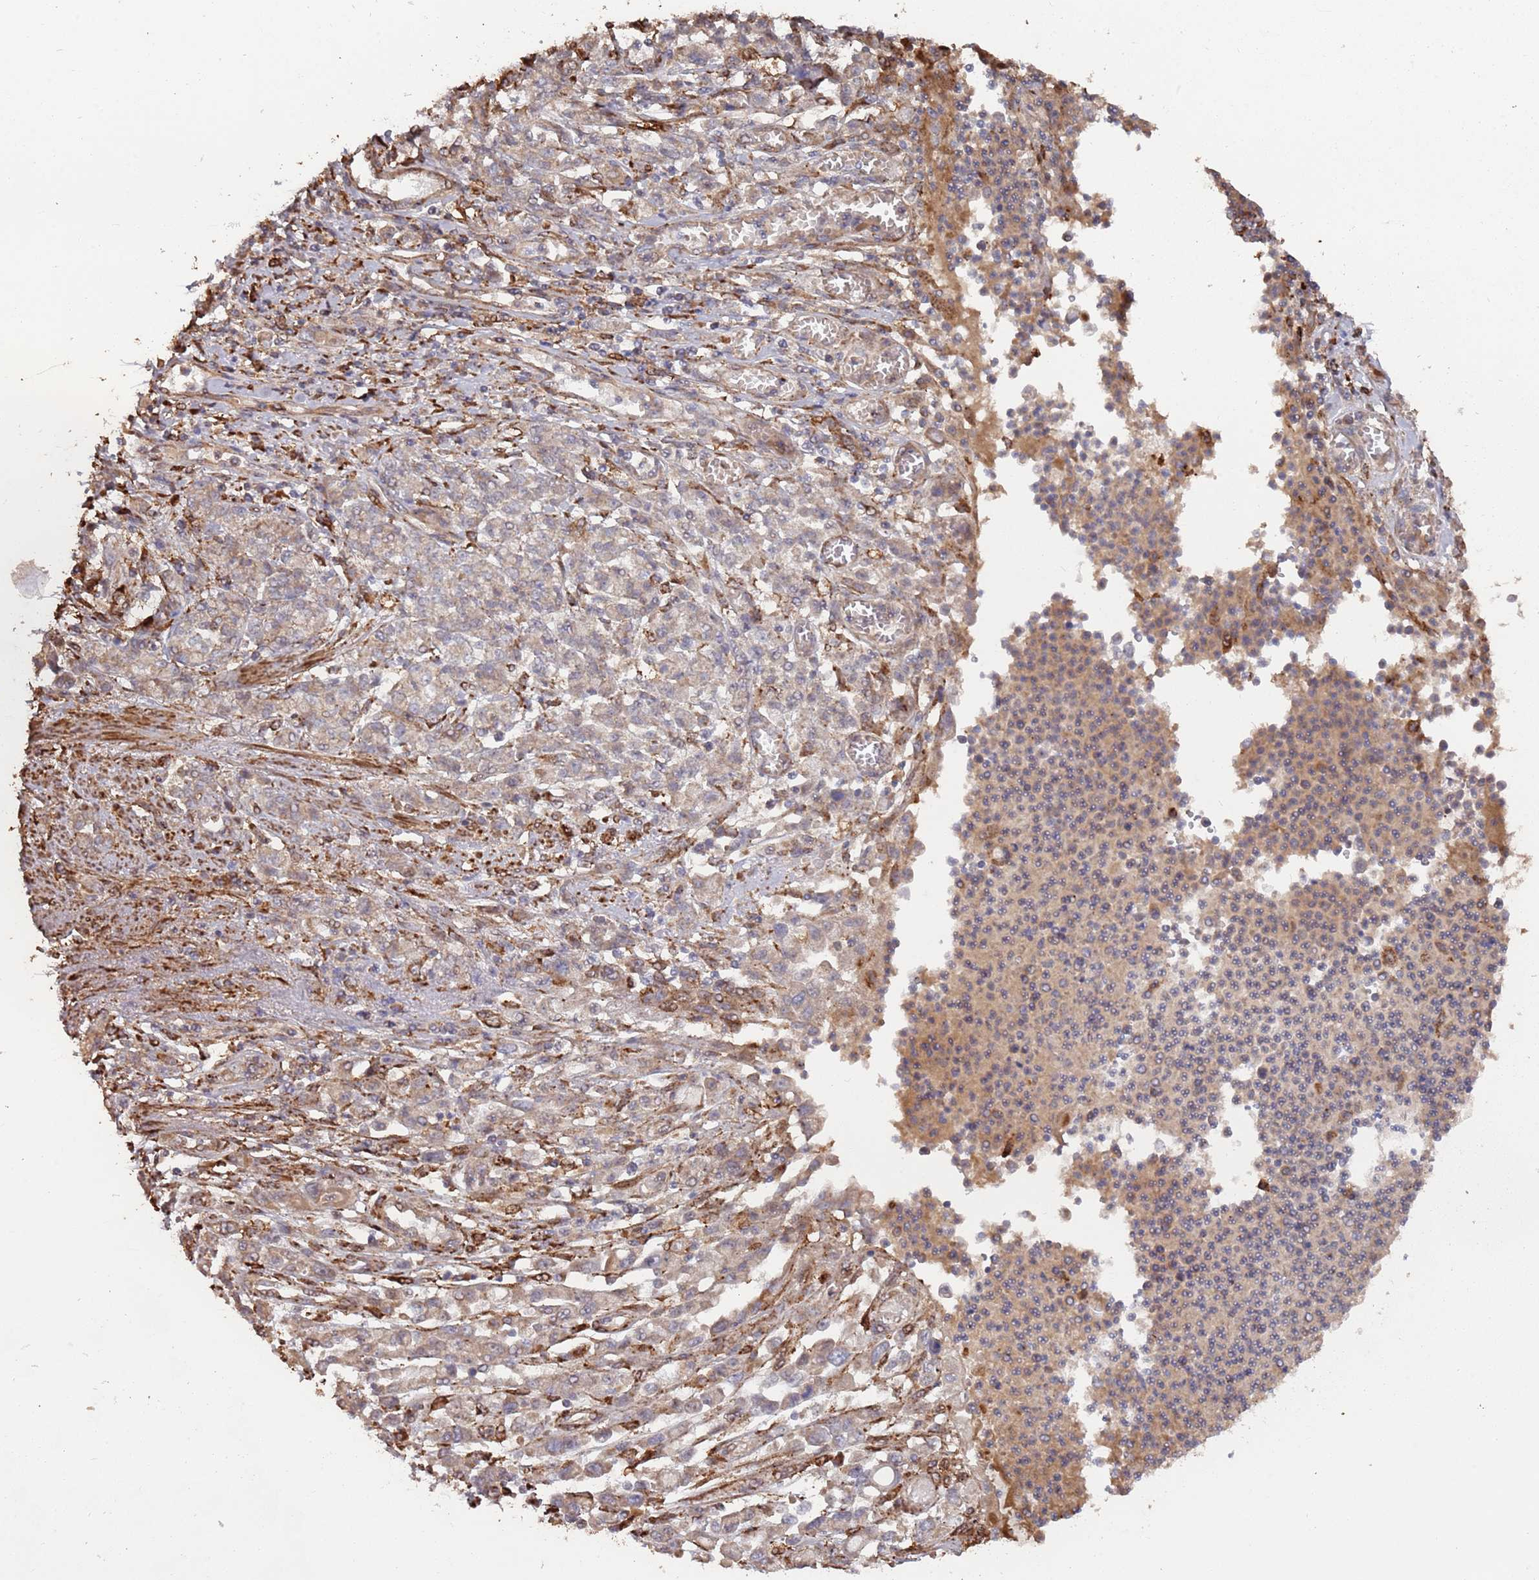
{"staining": {"intensity": "moderate", "quantity": "25%-75%", "location": "cytoplasmic/membranous"}, "tissue": "stomach cancer", "cell_type": "Tumor cells", "image_type": "cancer", "snomed": [{"axis": "morphology", "description": "Adenocarcinoma, NOS"}, {"axis": "topography", "description": "Stomach"}], "caption": "An image of adenocarcinoma (stomach) stained for a protein displays moderate cytoplasmic/membranous brown staining in tumor cells.", "gene": "LACC1", "patient": {"sex": "female", "age": 76}}